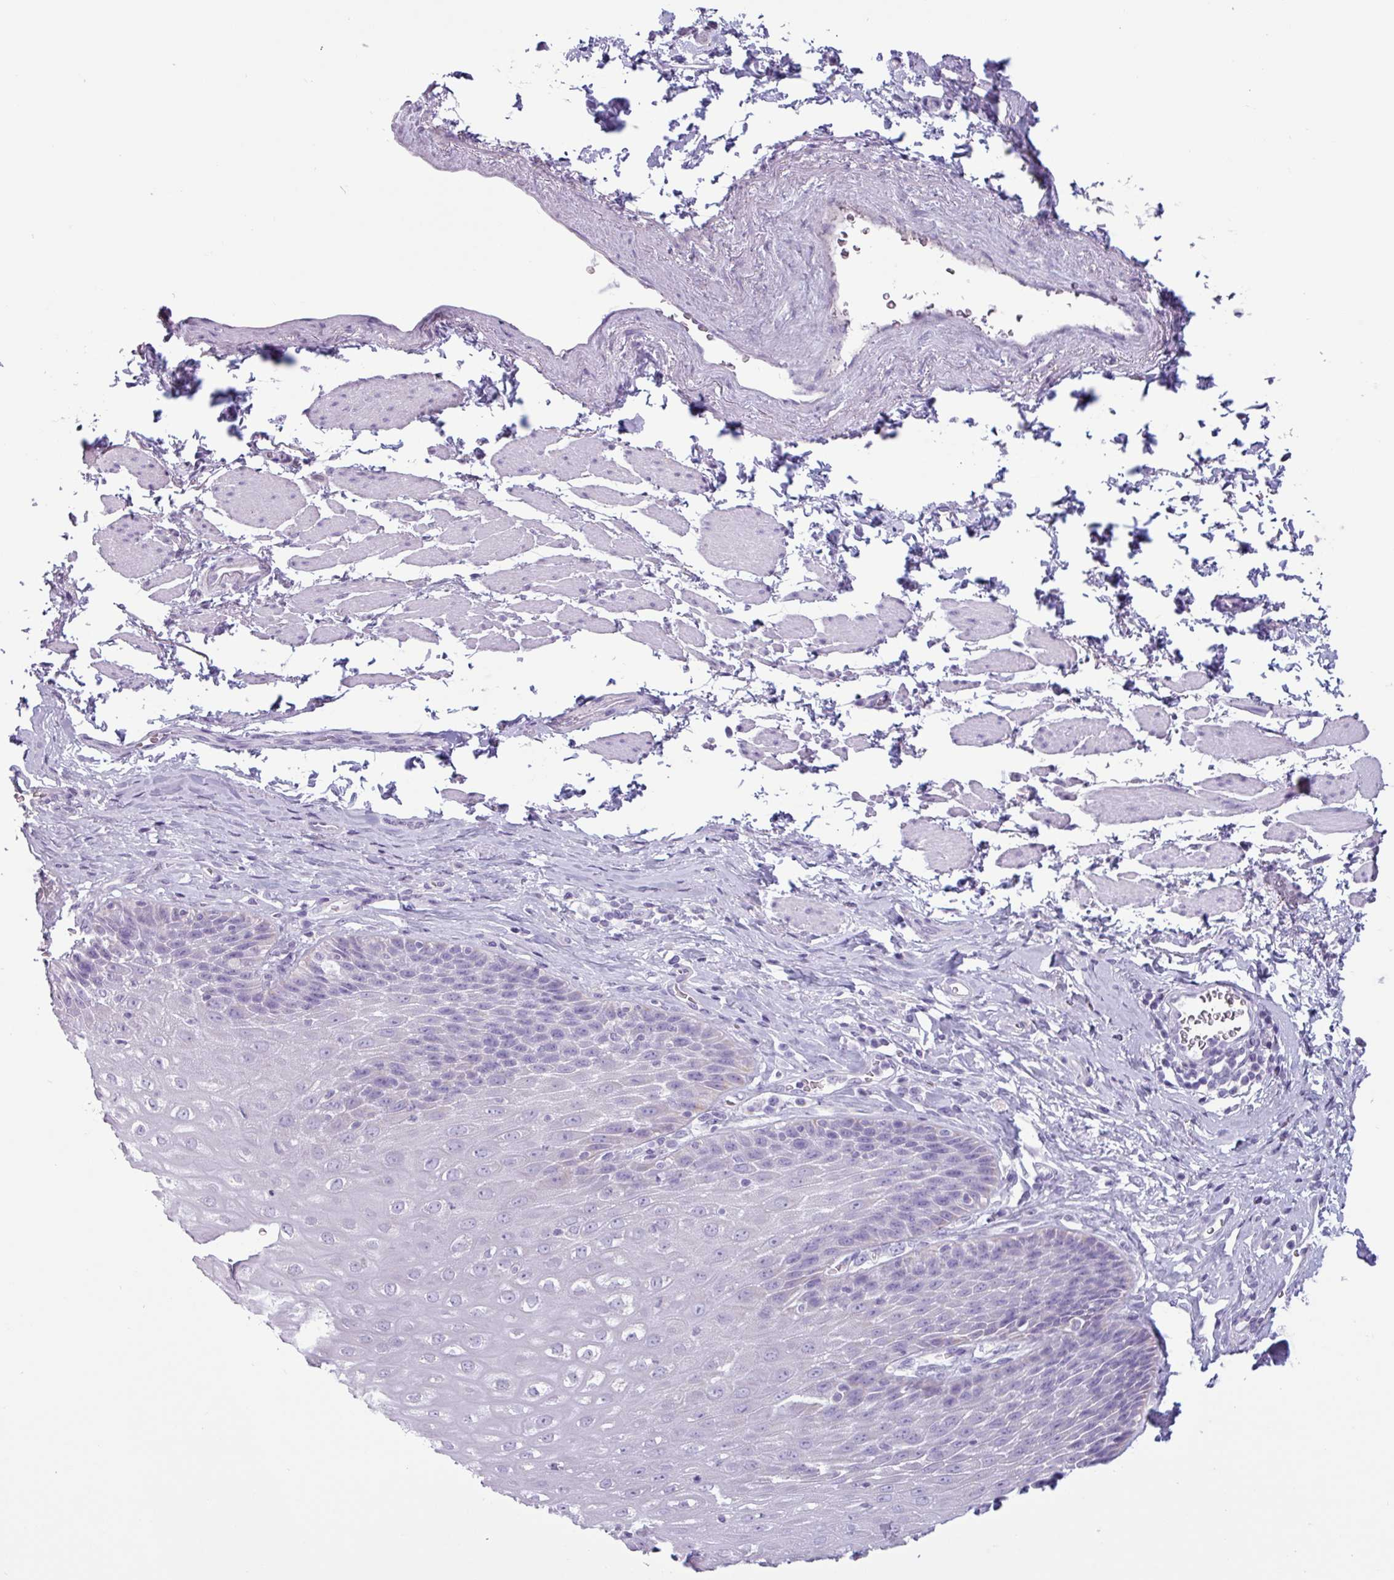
{"staining": {"intensity": "moderate", "quantity": "<25%", "location": "cytoplasmic/membranous"}, "tissue": "esophagus", "cell_type": "Squamous epithelial cells", "image_type": "normal", "snomed": [{"axis": "morphology", "description": "Normal tissue, NOS"}, {"axis": "topography", "description": "Esophagus"}], "caption": "Moderate cytoplasmic/membranous positivity is appreciated in approximately <25% of squamous epithelial cells in benign esophagus. The staining was performed using DAB, with brown indicating positive protein expression. Nuclei are stained blue with hematoxylin.", "gene": "CAMK1", "patient": {"sex": "female", "age": 61}}